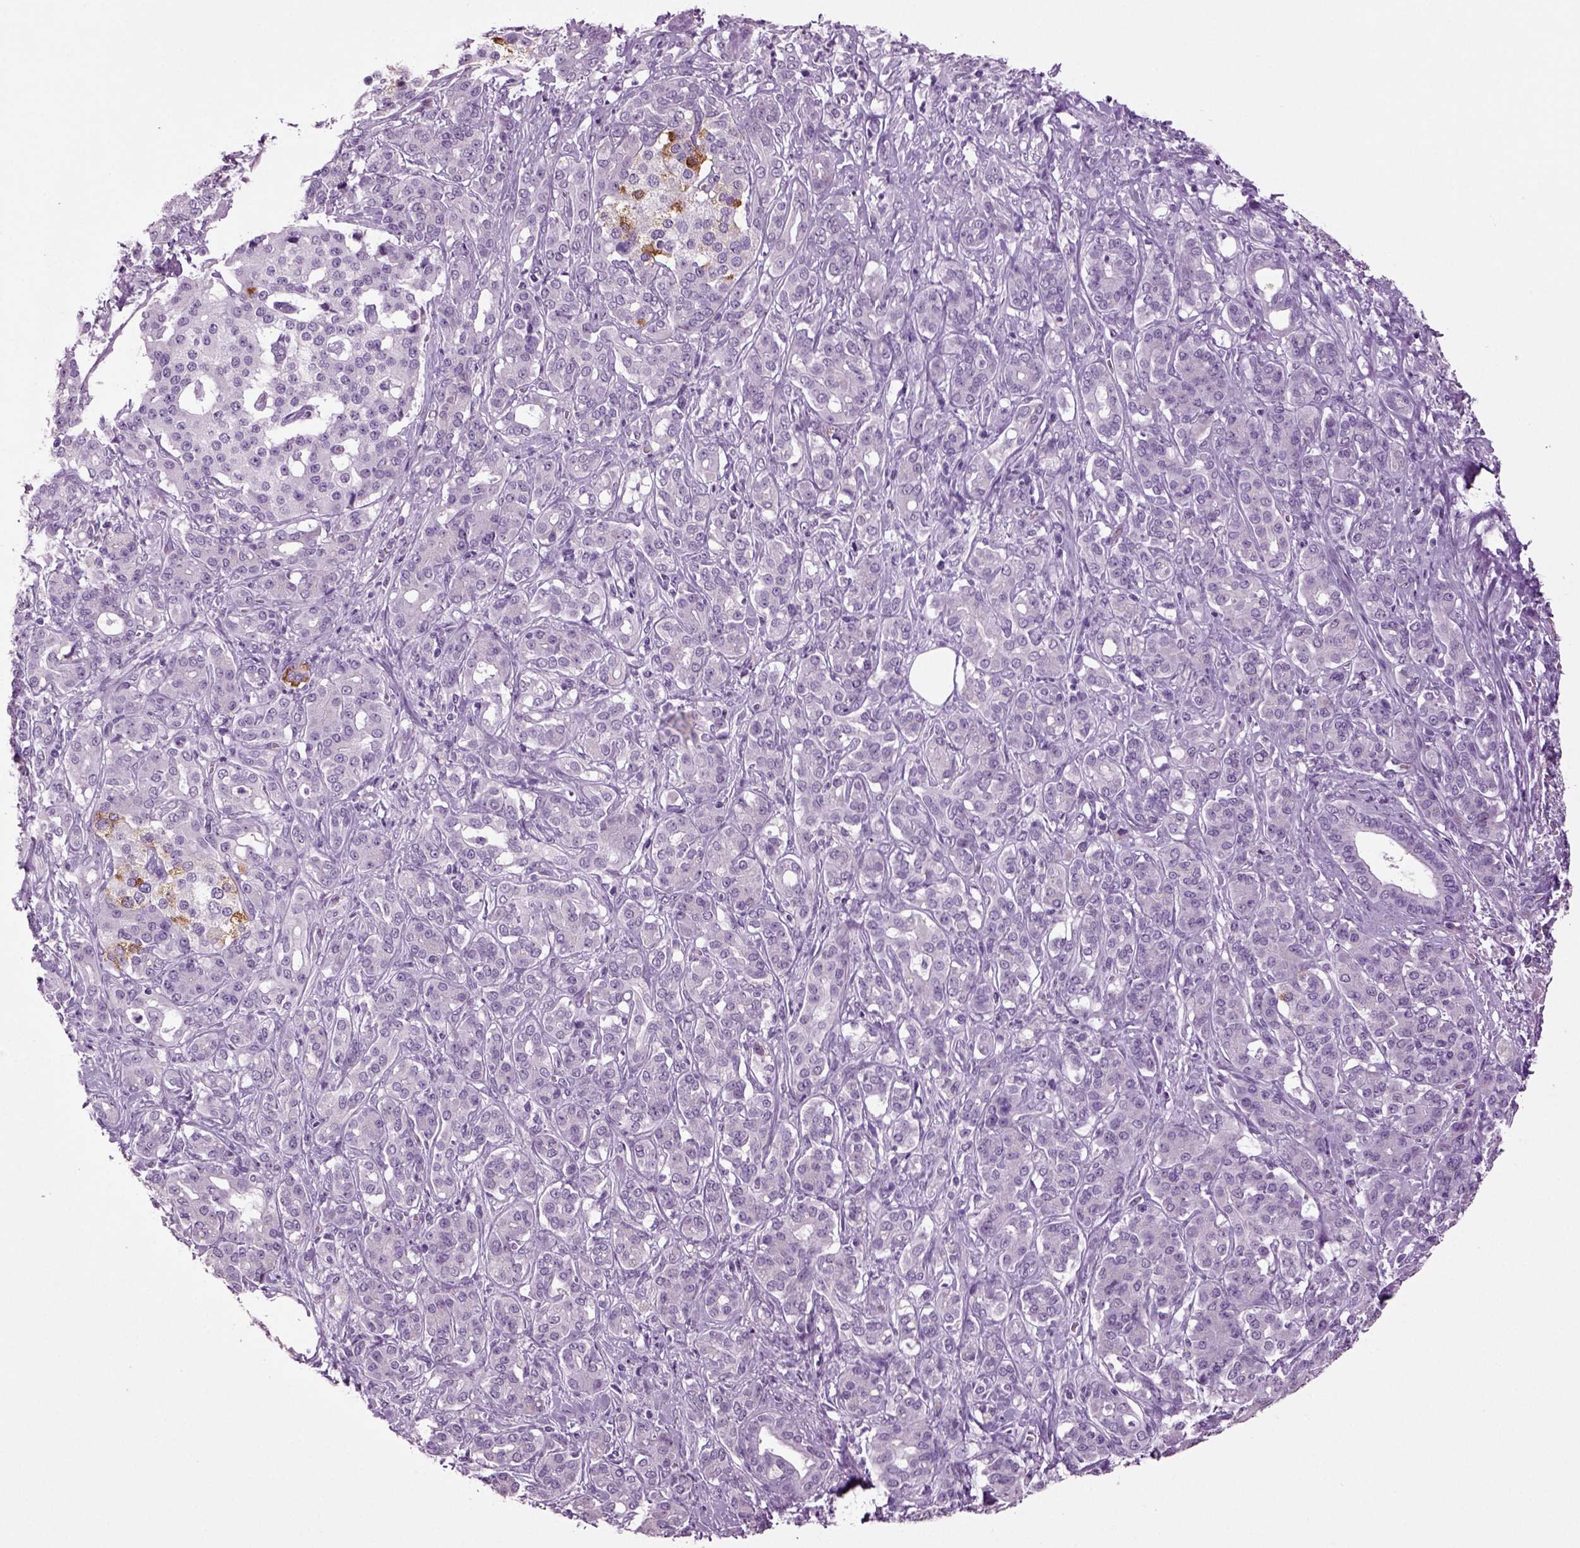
{"staining": {"intensity": "negative", "quantity": "none", "location": "none"}, "tissue": "pancreatic cancer", "cell_type": "Tumor cells", "image_type": "cancer", "snomed": [{"axis": "morphology", "description": "Normal tissue, NOS"}, {"axis": "morphology", "description": "Inflammation, NOS"}, {"axis": "morphology", "description": "Adenocarcinoma, NOS"}, {"axis": "topography", "description": "Pancreas"}], "caption": "A photomicrograph of adenocarcinoma (pancreatic) stained for a protein exhibits no brown staining in tumor cells.", "gene": "SLC17A6", "patient": {"sex": "male", "age": 57}}